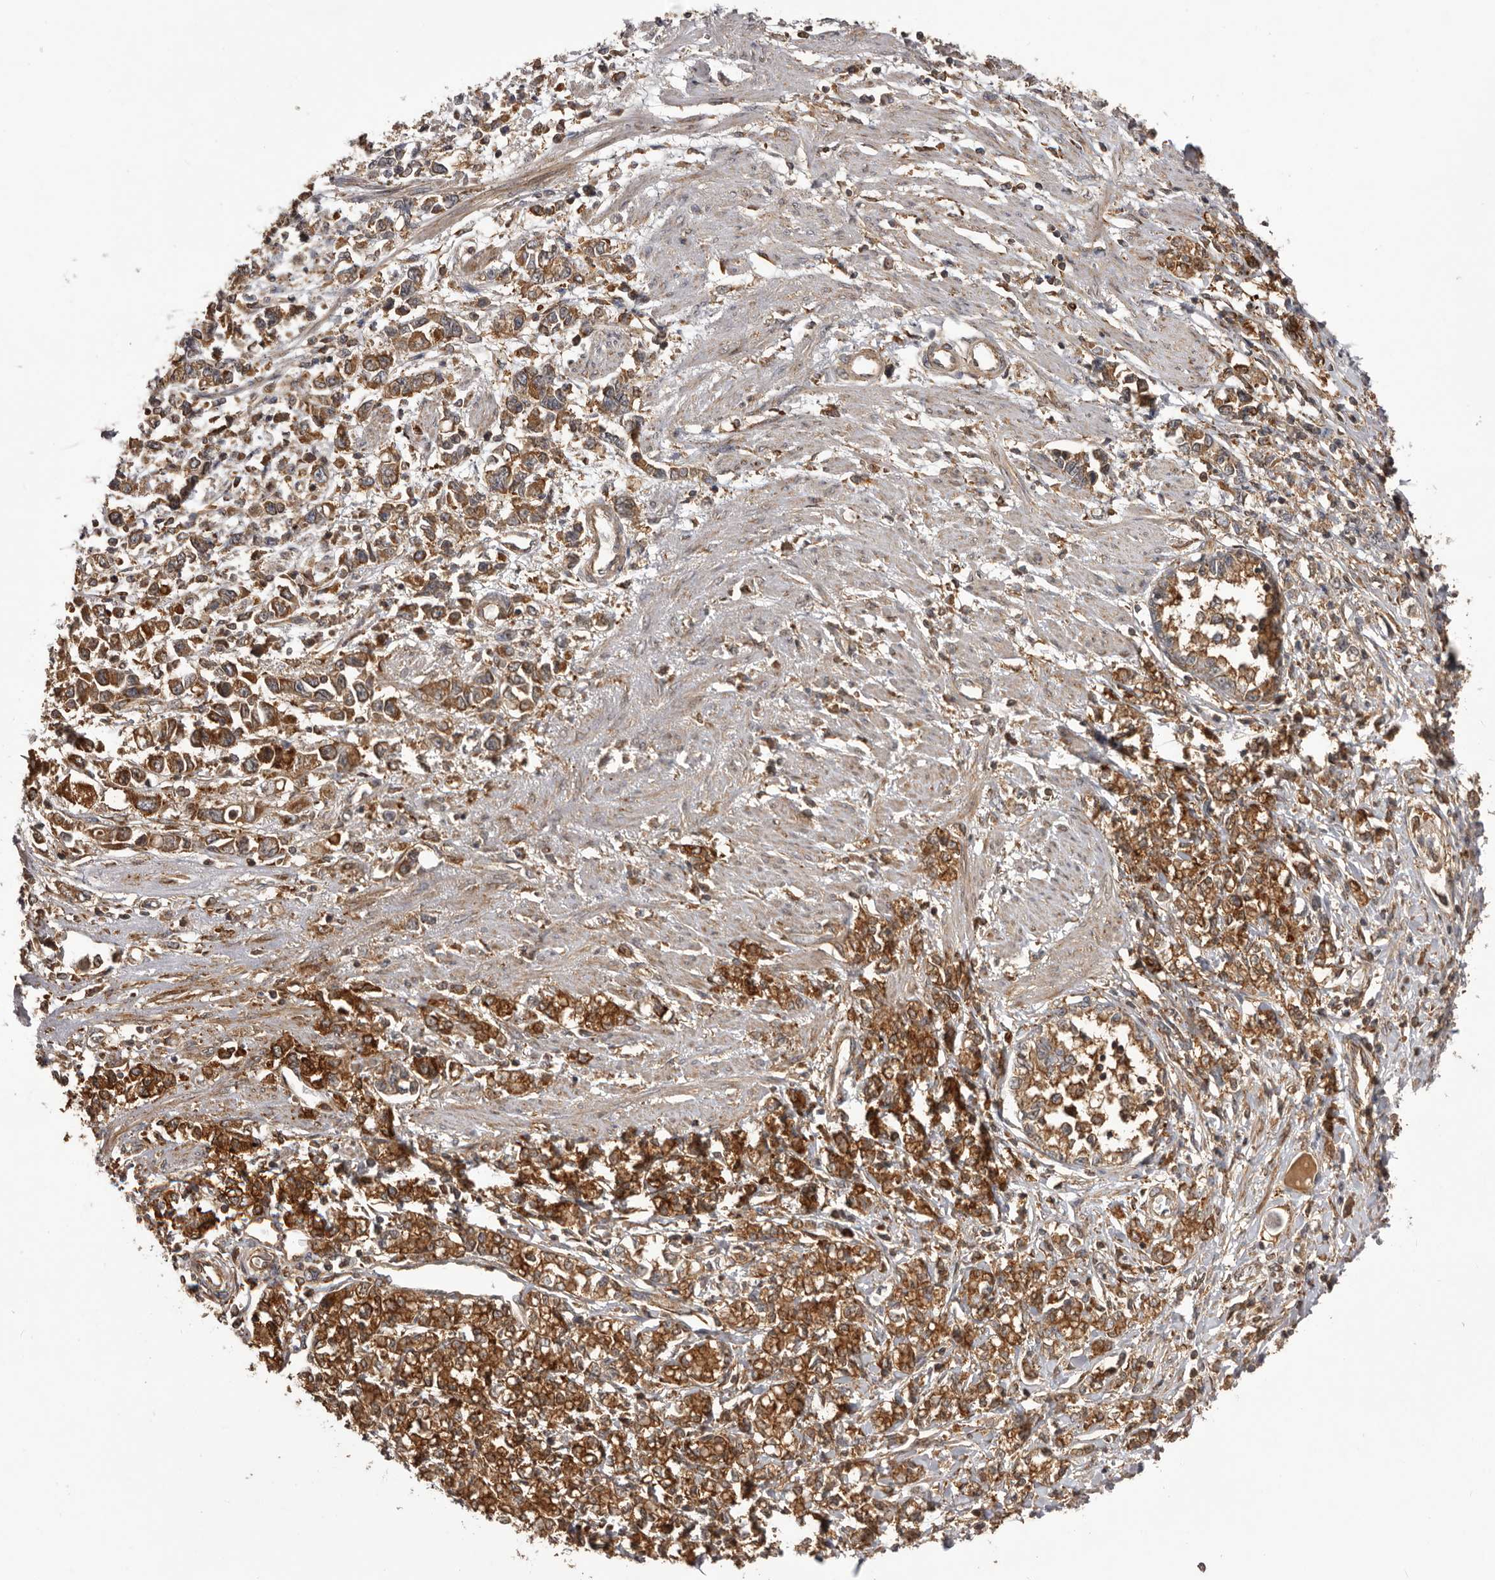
{"staining": {"intensity": "moderate", "quantity": ">75%", "location": "cytoplasmic/membranous"}, "tissue": "stomach cancer", "cell_type": "Tumor cells", "image_type": "cancer", "snomed": [{"axis": "morphology", "description": "Adenocarcinoma, NOS"}, {"axis": "topography", "description": "Stomach"}], "caption": "Approximately >75% of tumor cells in adenocarcinoma (stomach) display moderate cytoplasmic/membranous protein positivity as visualized by brown immunohistochemical staining.", "gene": "SLC22A3", "patient": {"sex": "female", "age": 76}}